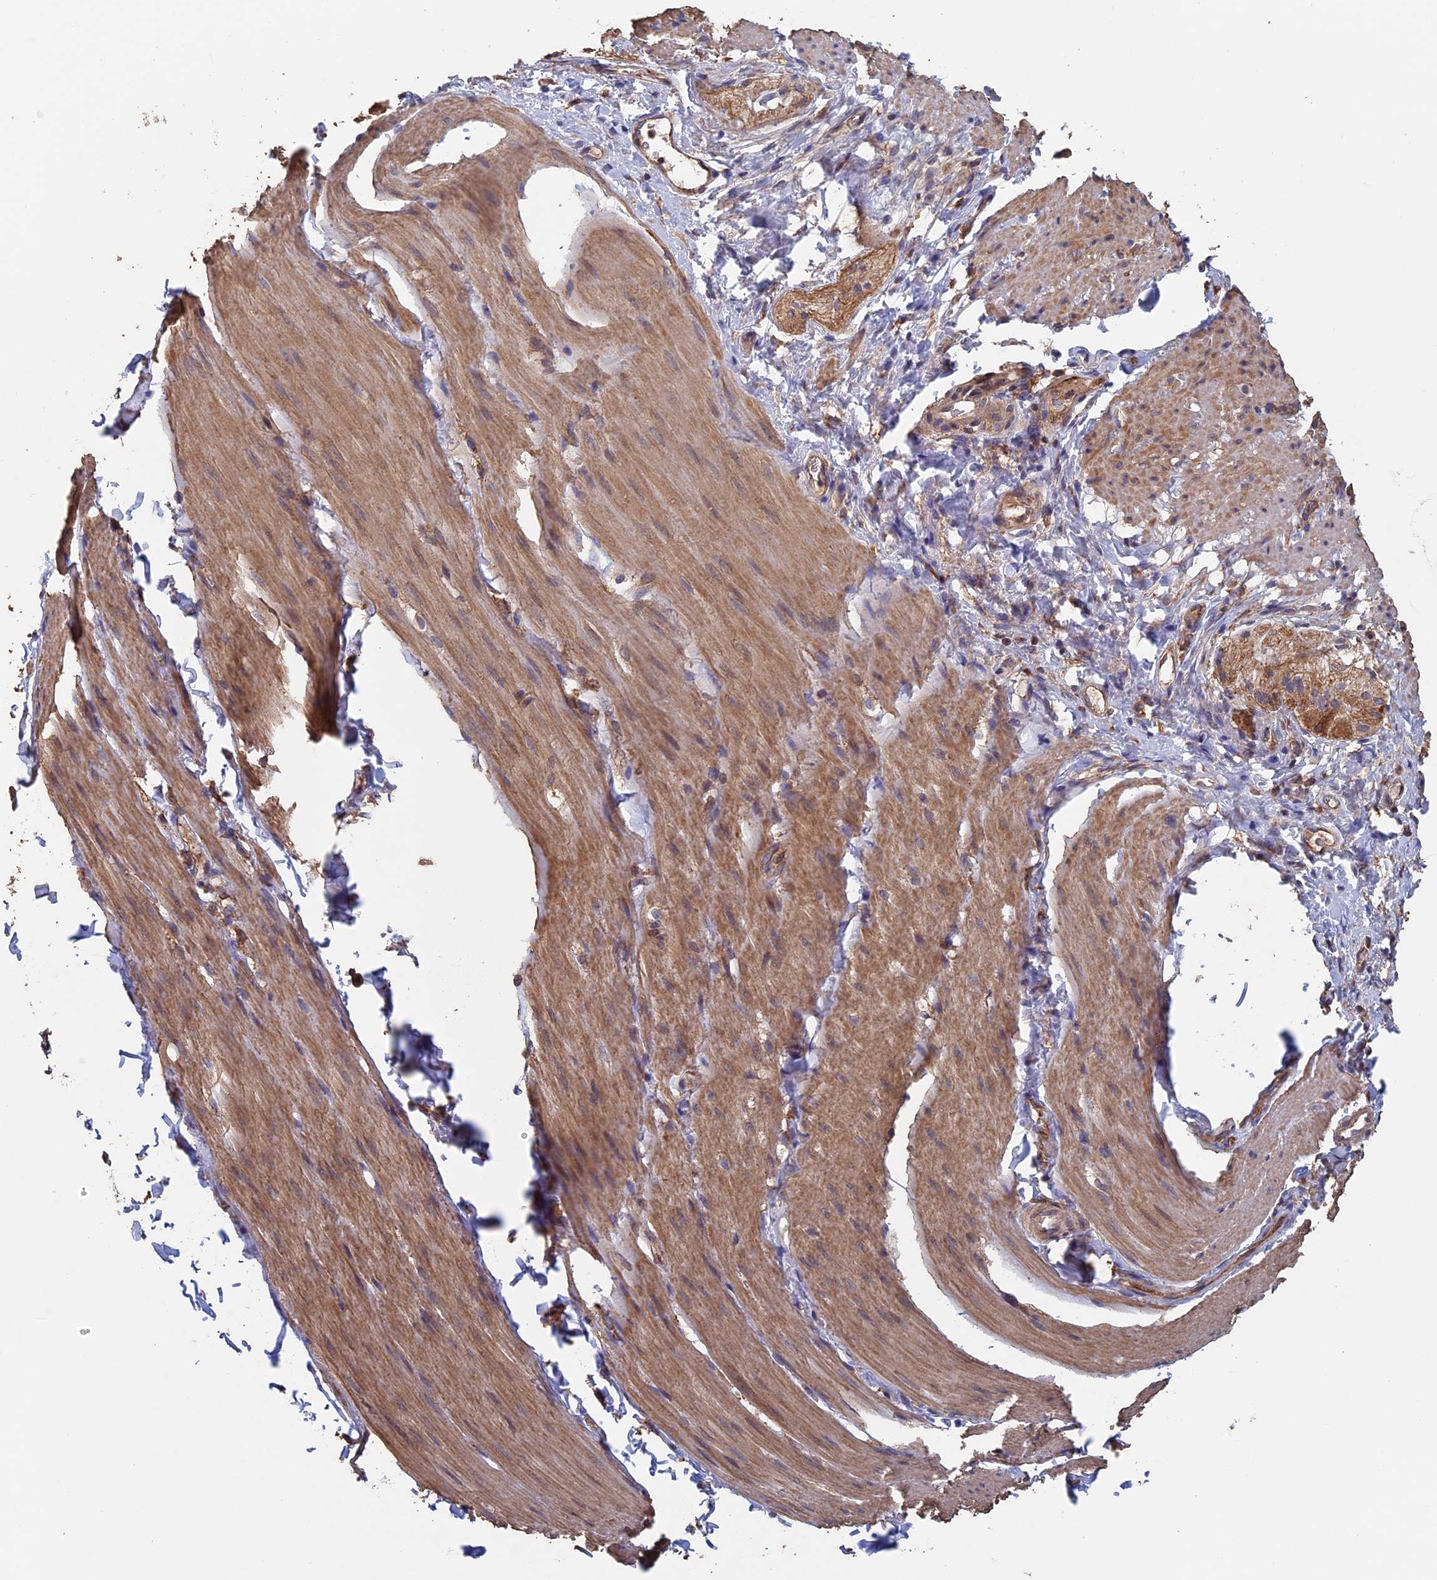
{"staining": {"intensity": "moderate", "quantity": ">75%", "location": "cytoplasmic/membranous"}, "tissue": "smooth muscle", "cell_type": "Smooth muscle cells", "image_type": "normal", "snomed": [{"axis": "morphology", "description": "Normal tissue, NOS"}, {"axis": "topography", "description": "Smooth muscle"}, {"axis": "topography", "description": "Small intestine"}], "caption": "Smooth muscle stained for a protein exhibits moderate cytoplasmic/membranous positivity in smooth muscle cells.", "gene": "PIGQ", "patient": {"sex": "female", "age": 84}}